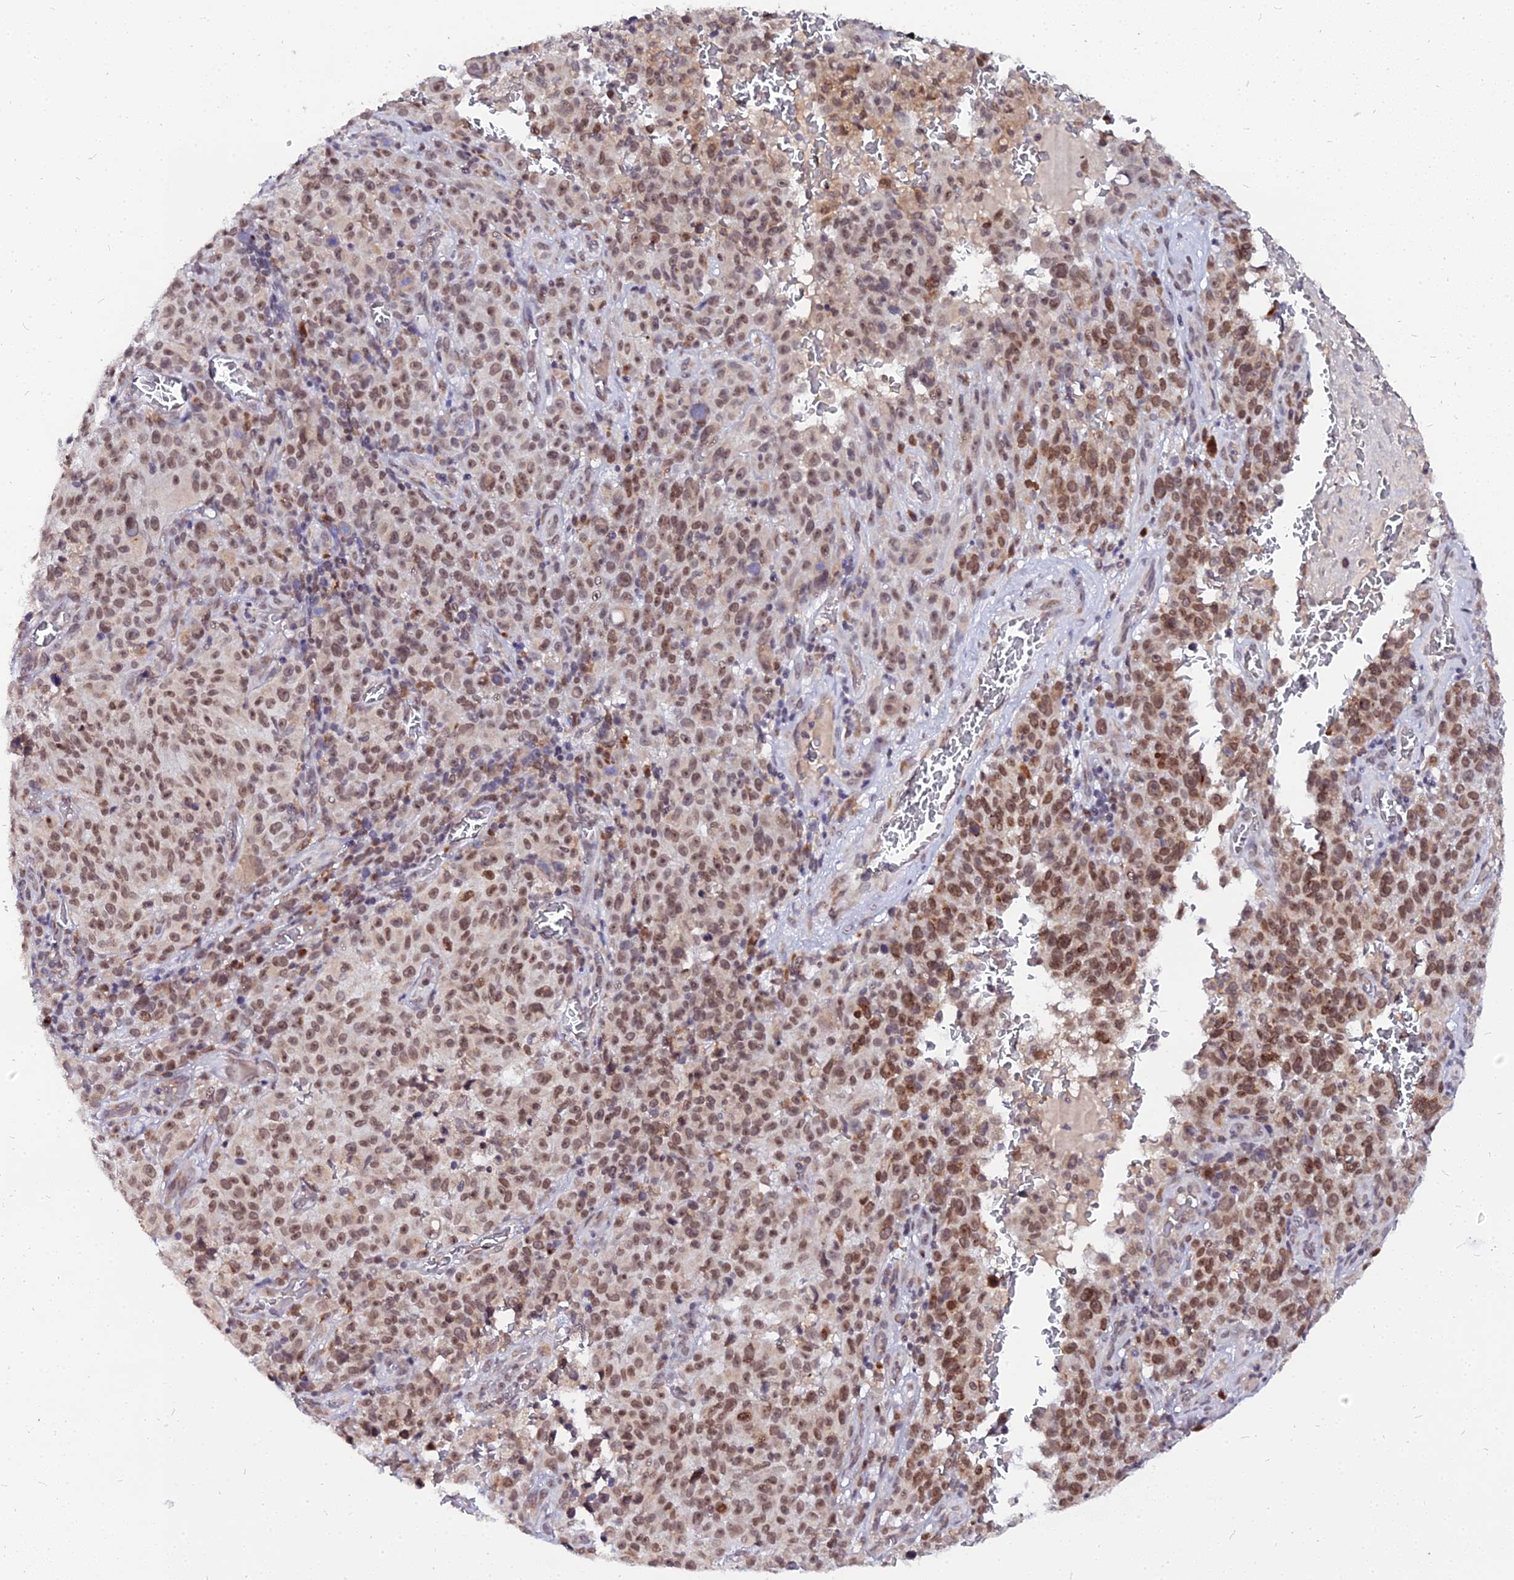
{"staining": {"intensity": "moderate", "quantity": ">75%", "location": "nuclear"}, "tissue": "melanoma", "cell_type": "Tumor cells", "image_type": "cancer", "snomed": [{"axis": "morphology", "description": "Malignant melanoma, NOS"}, {"axis": "topography", "description": "Skin"}], "caption": "Protein staining displays moderate nuclear expression in about >75% of tumor cells in malignant melanoma.", "gene": "RNF121", "patient": {"sex": "female", "age": 82}}